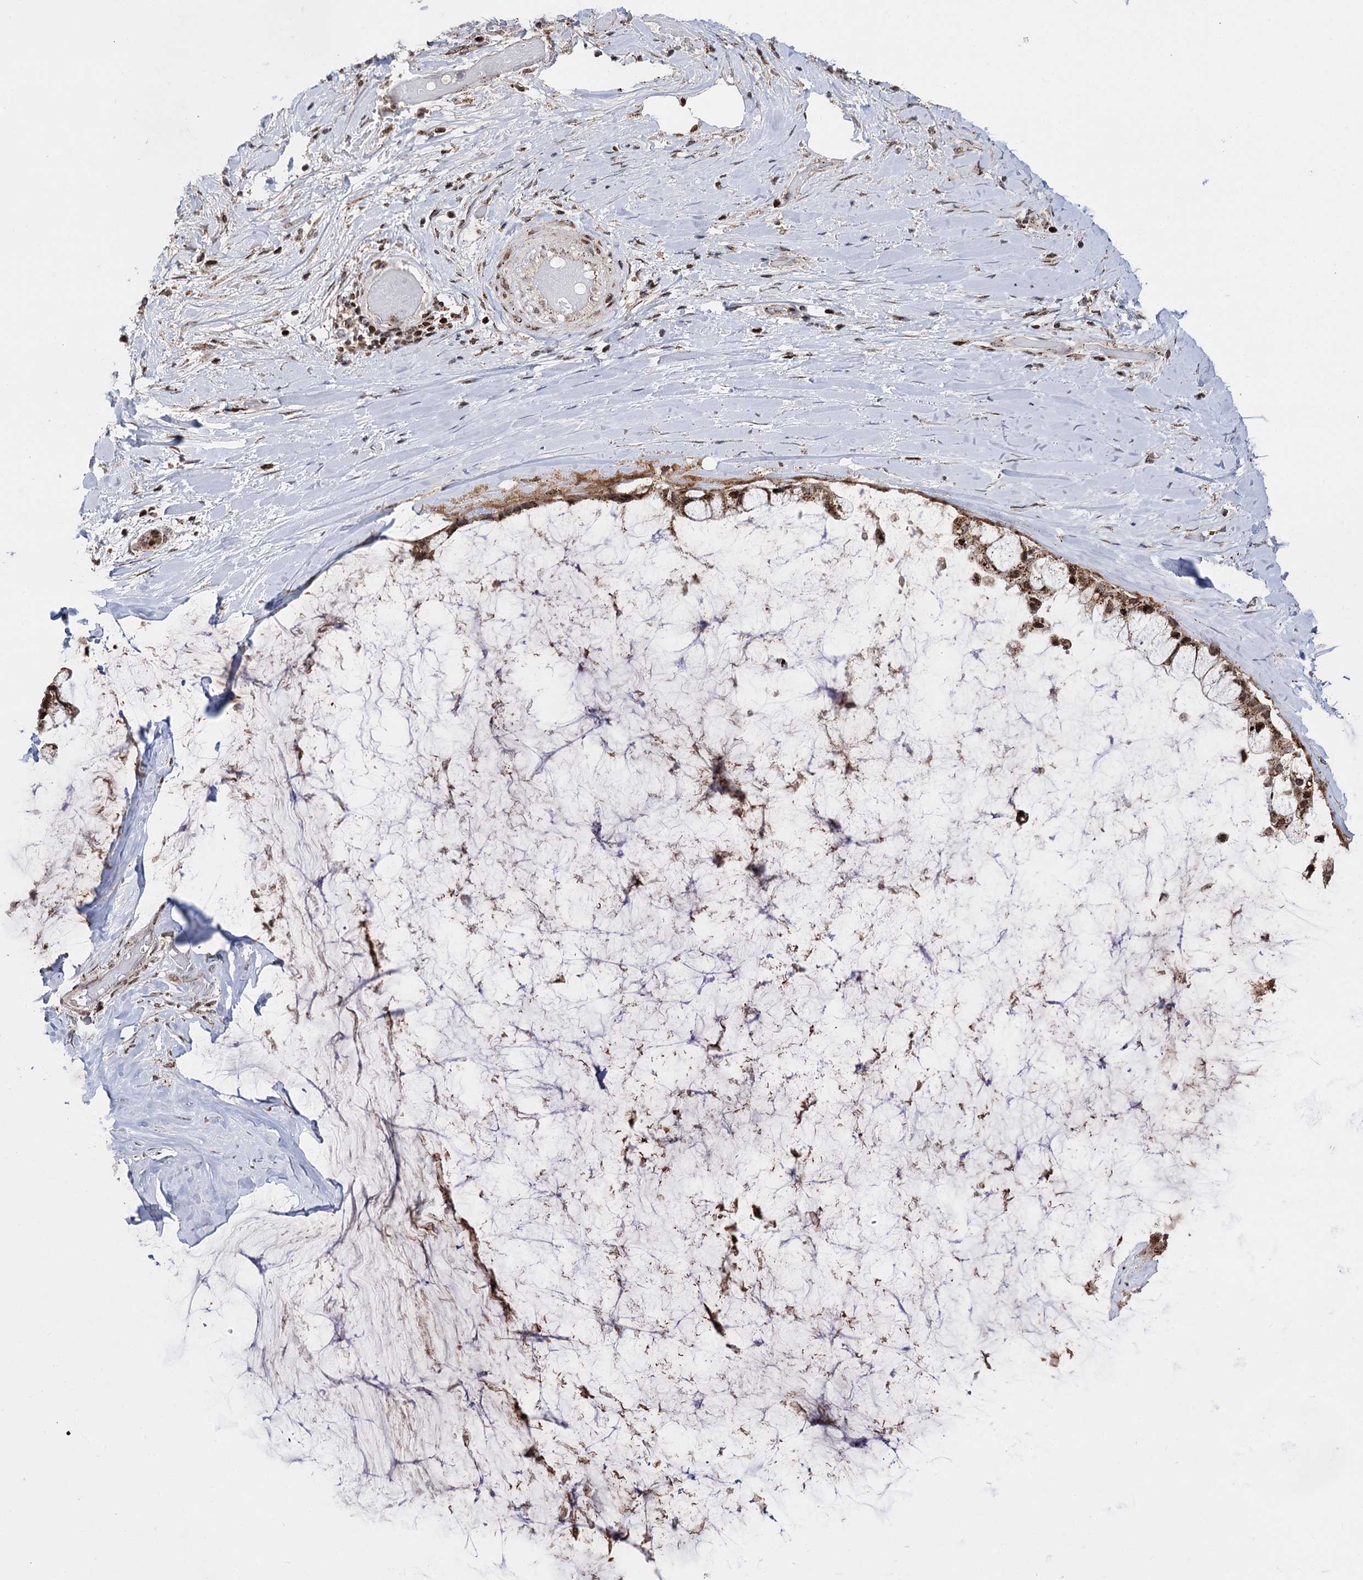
{"staining": {"intensity": "moderate", "quantity": ">75%", "location": "cytoplasmic/membranous"}, "tissue": "ovarian cancer", "cell_type": "Tumor cells", "image_type": "cancer", "snomed": [{"axis": "morphology", "description": "Cystadenocarcinoma, mucinous, NOS"}, {"axis": "topography", "description": "Ovary"}], "caption": "This micrograph reveals immunohistochemistry (IHC) staining of human ovarian mucinous cystadenocarcinoma, with medium moderate cytoplasmic/membranous expression in approximately >75% of tumor cells.", "gene": "ZFYVE27", "patient": {"sex": "female", "age": 39}}